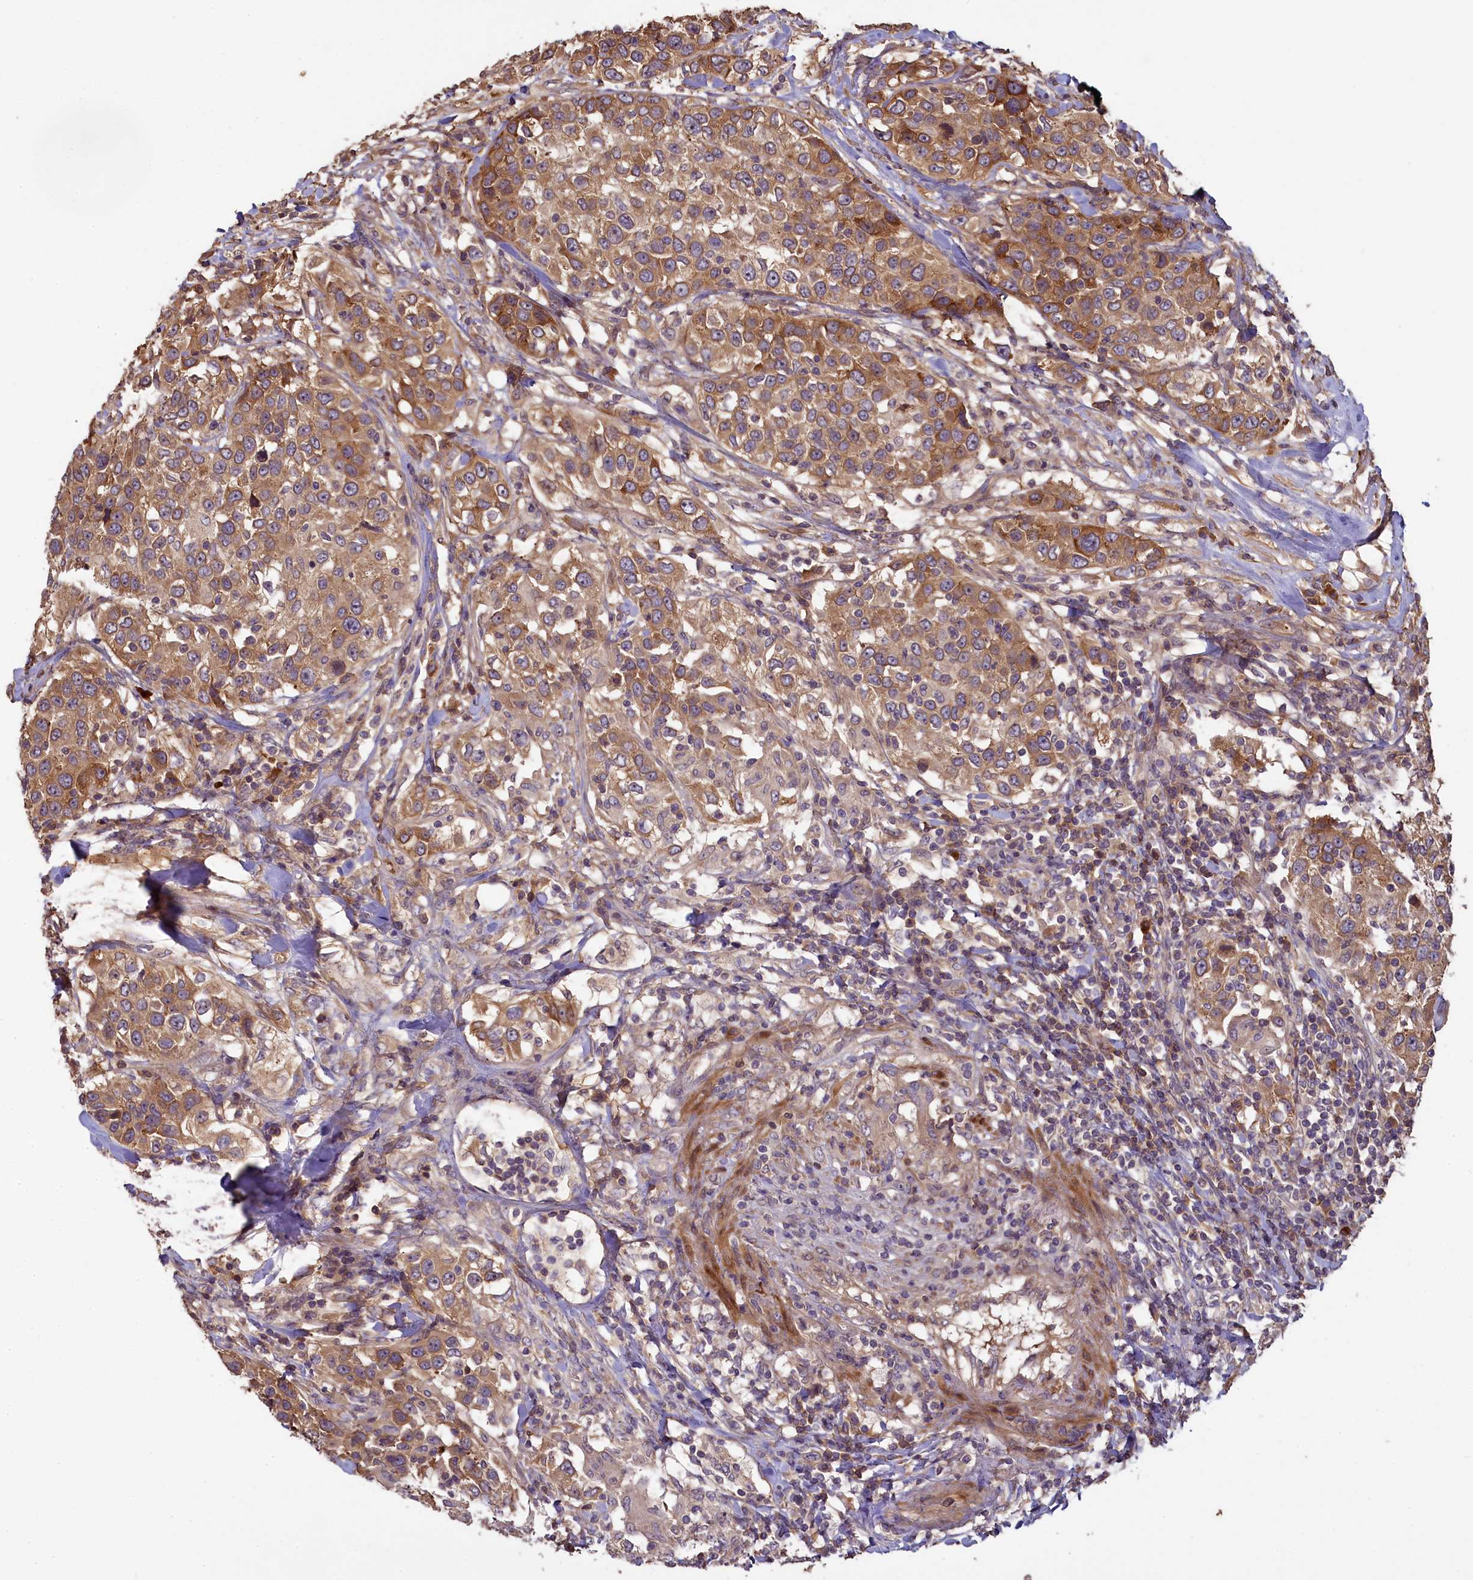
{"staining": {"intensity": "moderate", "quantity": ">75%", "location": "cytoplasmic/membranous"}, "tissue": "urothelial cancer", "cell_type": "Tumor cells", "image_type": "cancer", "snomed": [{"axis": "morphology", "description": "Urothelial carcinoma, High grade"}, {"axis": "topography", "description": "Urinary bladder"}], "caption": "High-magnification brightfield microscopy of urothelial cancer stained with DAB (brown) and counterstained with hematoxylin (blue). tumor cells exhibit moderate cytoplasmic/membranous expression is seen in approximately>75% of cells.", "gene": "NUDT6", "patient": {"sex": "female", "age": 80}}